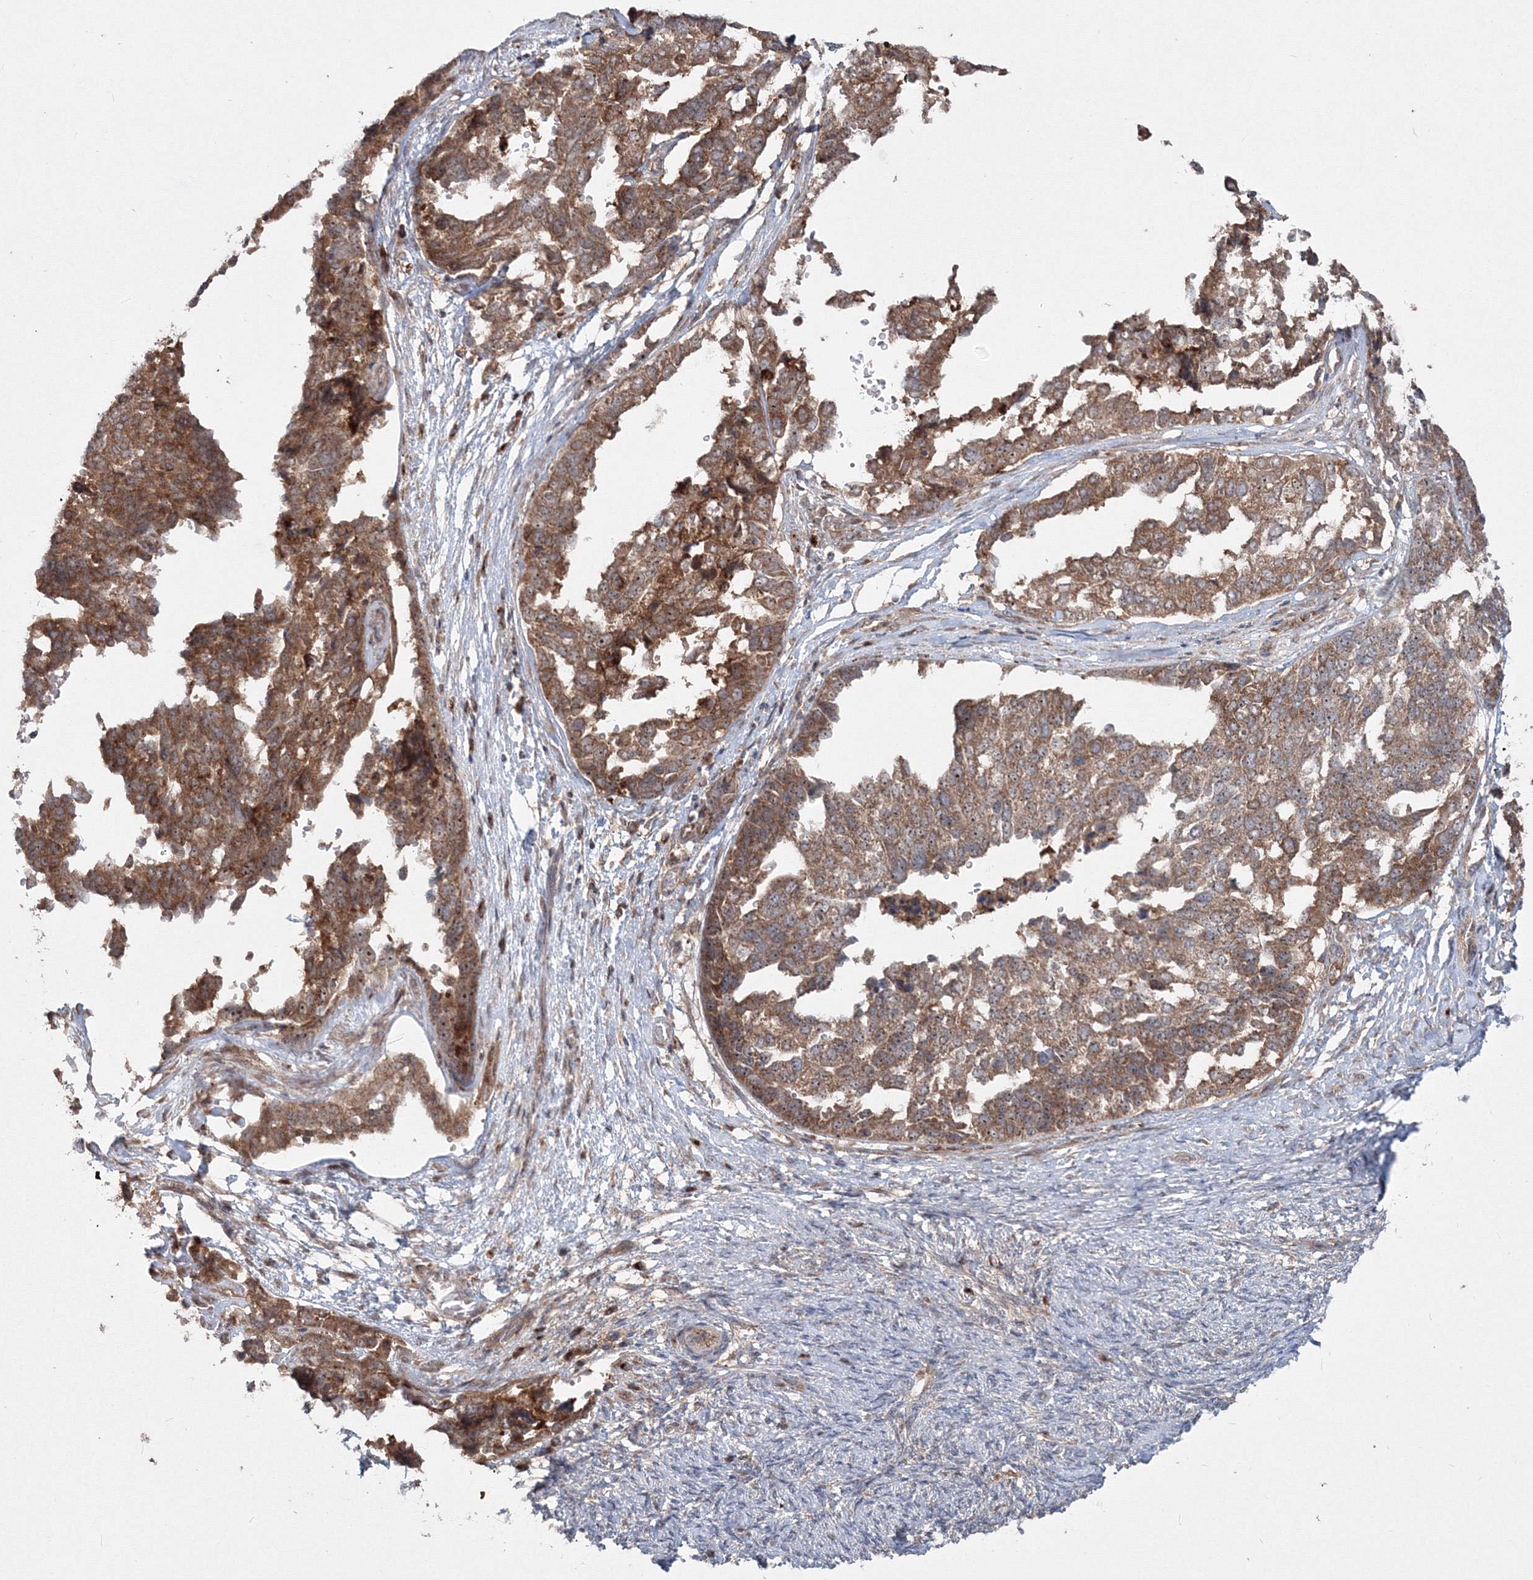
{"staining": {"intensity": "strong", "quantity": ">75%", "location": "cytoplasmic/membranous"}, "tissue": "ovarian cancer", "cell_type": "Tumor cells", "image_type": "cancer", "snomed": [{"axis": "morphology", "description": "Cystadenocarcinoma, serous, NOS"}, {"axis": "topography", "description": "Ovary"}], "caption": "Immunohistochemical staining of human ovarian serous cystadenocarcinoma shows high levels of strong cytoplasmic/membranous protein expression in about >75% of tumor cells.", "gene": "PEX13", "patient": {"sex": "female", "age": 44}}